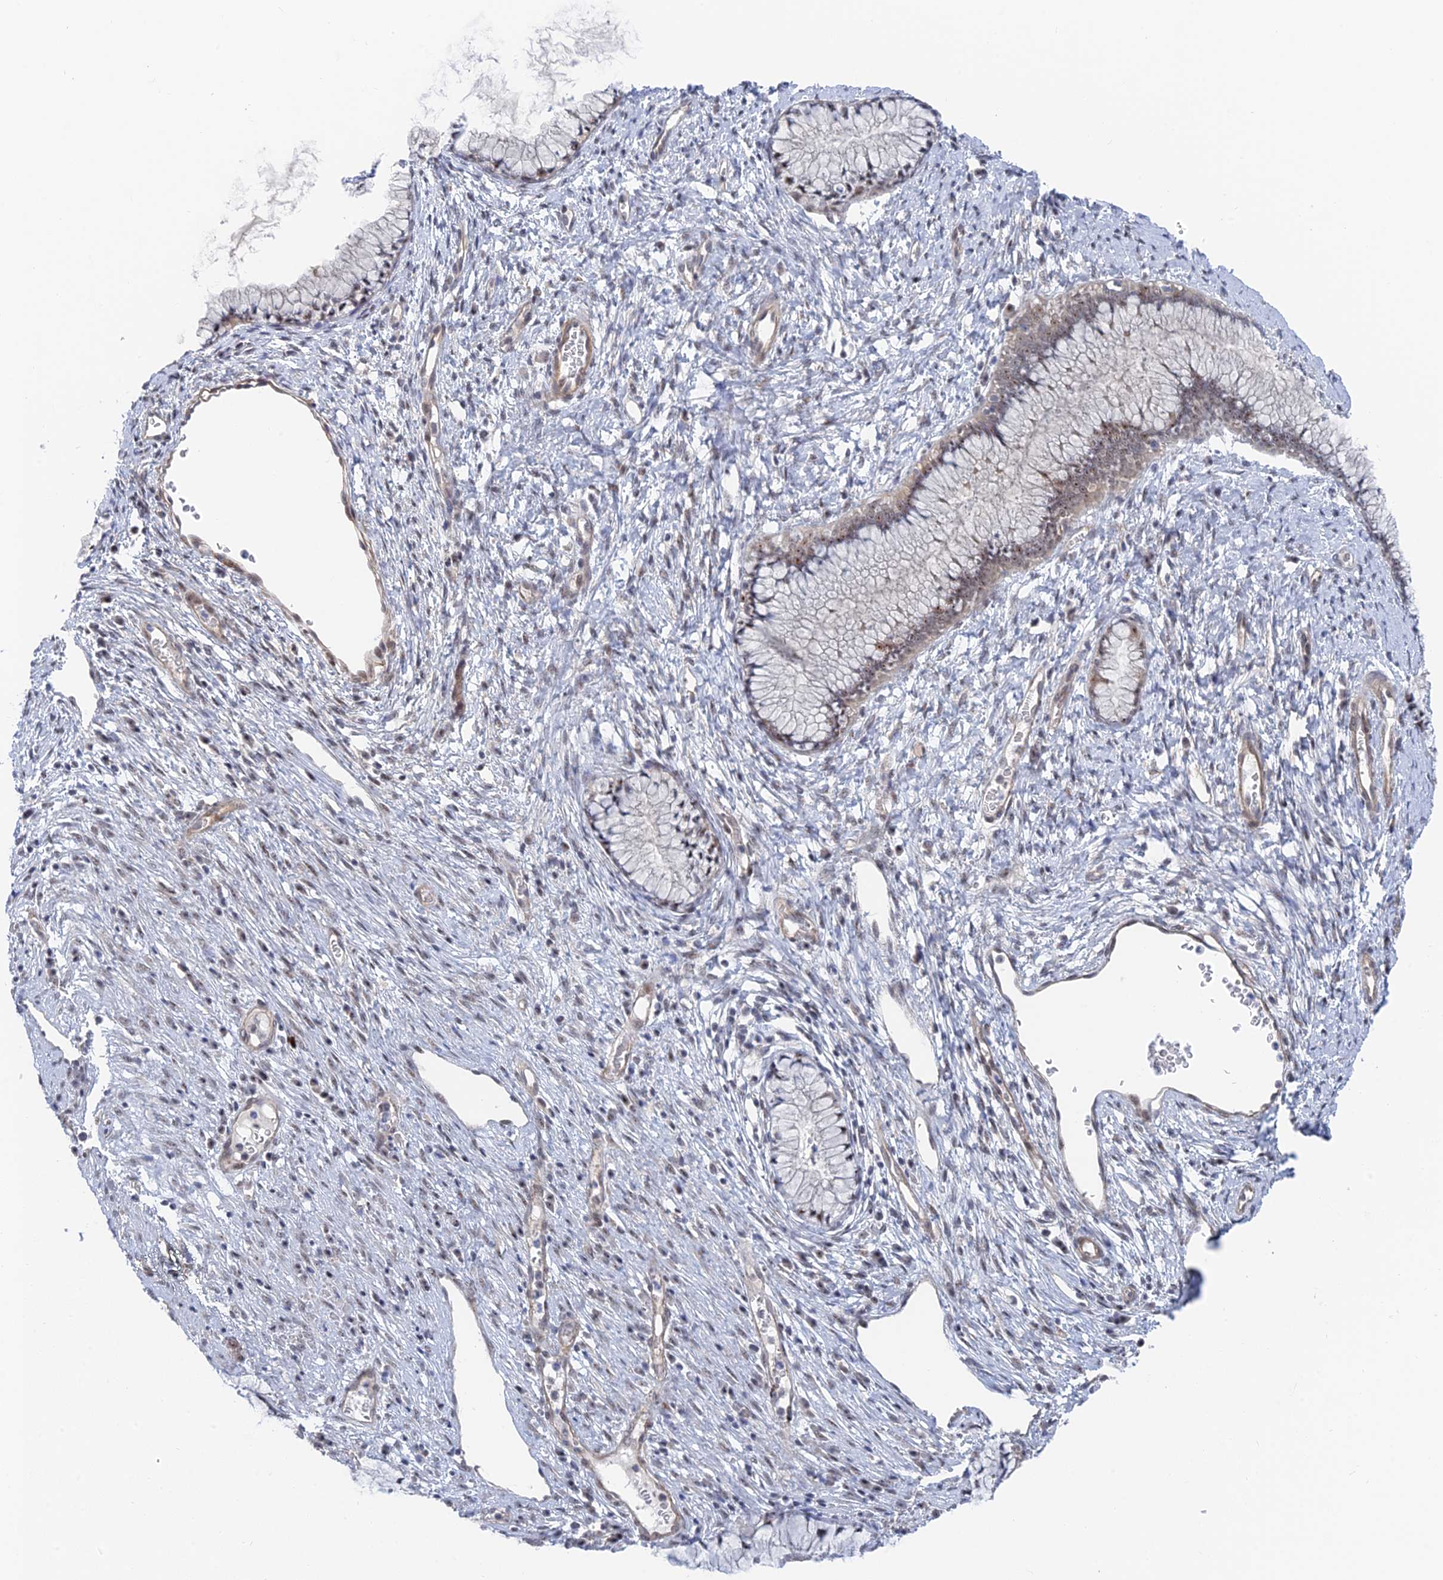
{"staining": {"intensity": "weak", "quantity": "25%-75%", "location": "nuclear"}, "tissue": "cervix", "cell_type": "Glandular cells", "image_type": "normal", "snomed": [{"axis": "morphology", "description": "Normal tissue, NOS"}, {"axis": "topography", "description": "Cervix"}], "caption": "This image demonstrates immunohistochemistry (IHC) staining of benign cervix, with low weak nuclear positivity in approximately 25%-75% of glandular cells.", "gene": "CFAP92", "patient": {"sex": "female", "age": 42}}